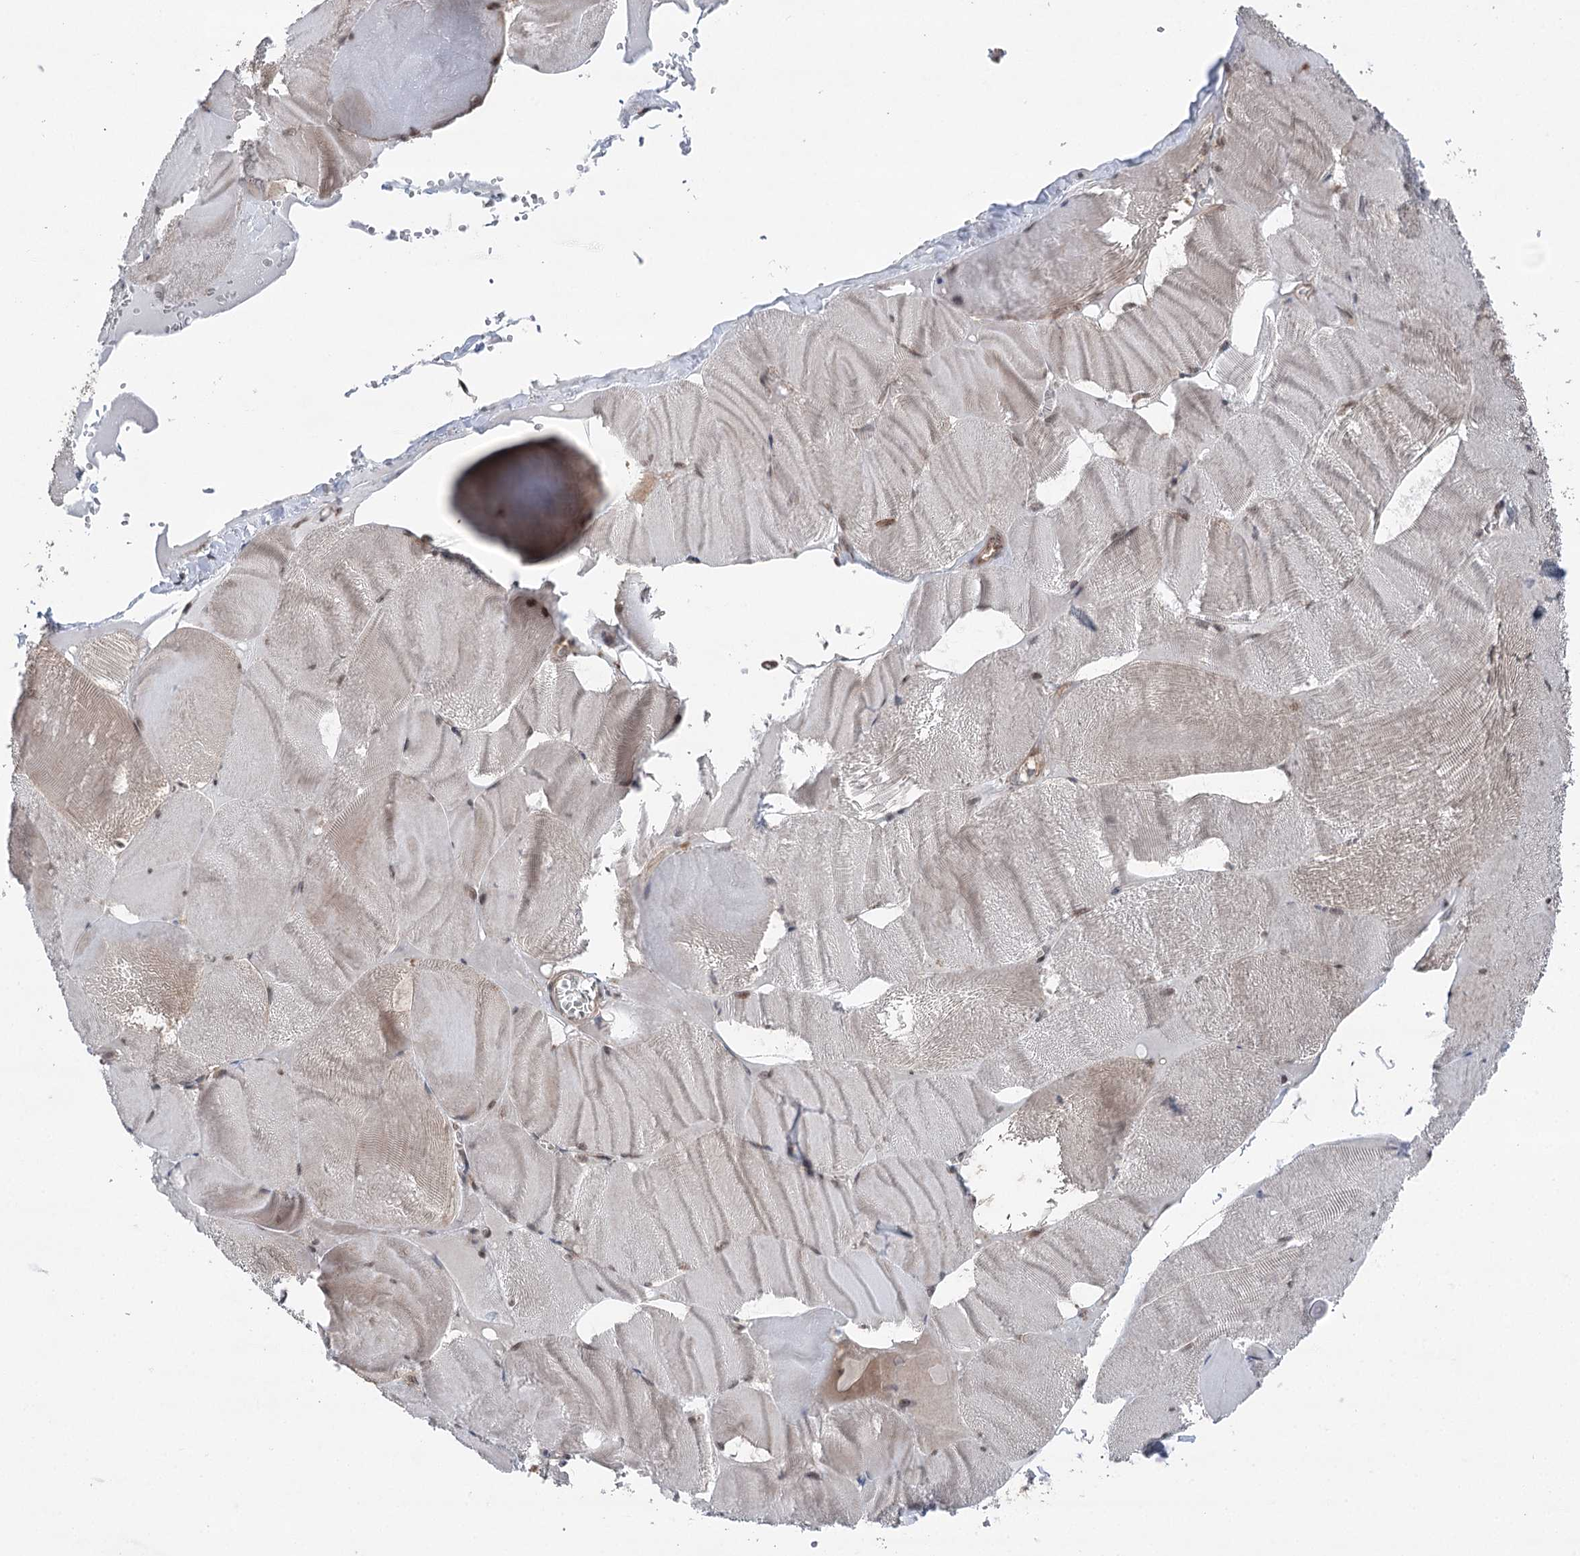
{"staining": {"intensity": "moderate", "quantity": "<25%", "location": "nuclear"}, "tissue": "skeletal muscle", "cell_type": "Myocytes", "image_type": "normal", "snomed": [{"axis": "morphology", "description": "Normal tissue, NOS"}, {"axis": "morphology", "description": "Basal cell carcinoma"}, {"axis": "topography", "description": "Skeletal muscle"}], "caption": "IHC photomicrograph of normal human skeletal muscle stained for a protein (brown), which shows low levels of moderate nuclear staining in about <25% of myocytes.", "gene": "CCSER2", "patient": {"sex": "female", "age": 64}}